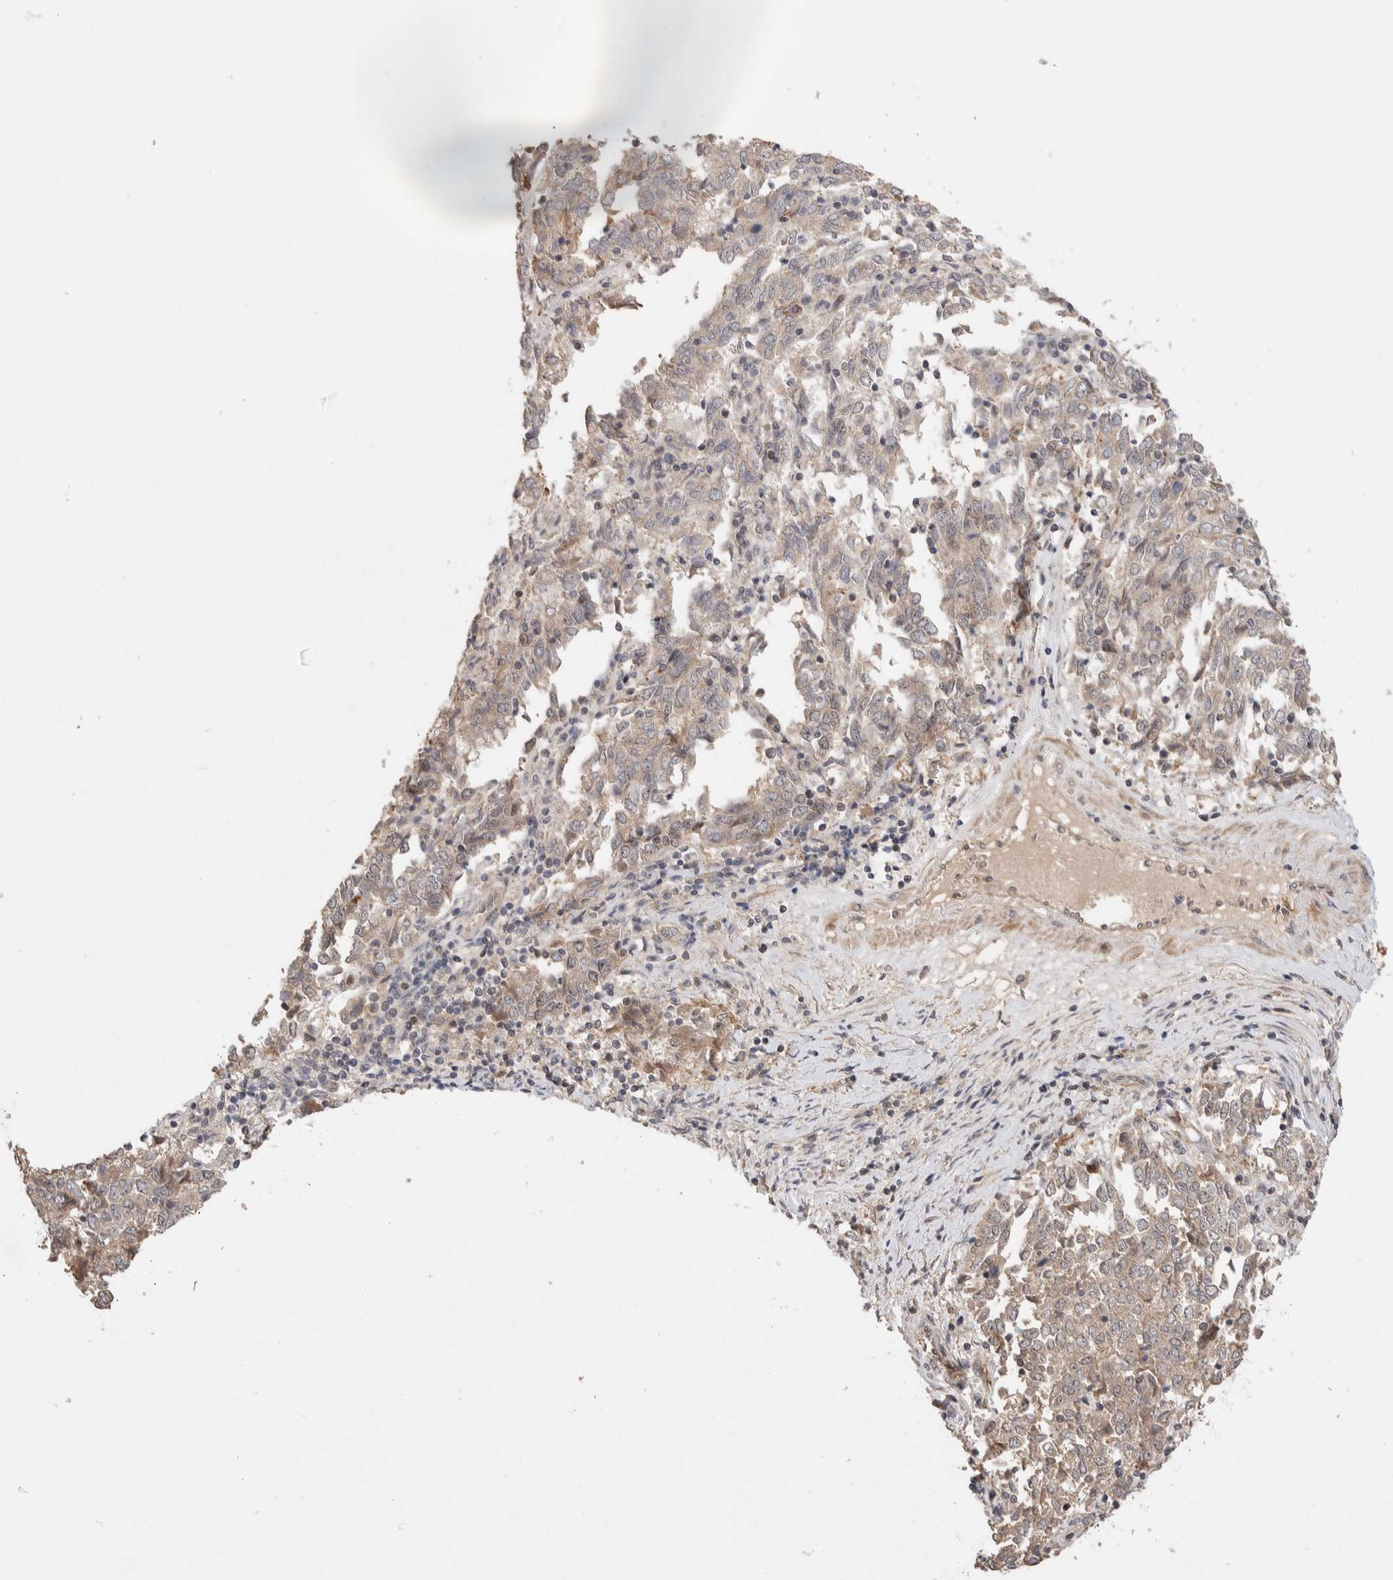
{"staining": {"intensity": "weak", "quantity": ">75%", "location": "cytoplasmic/membranous"}, "tissue": "endometrial cancer", "cell_type": "Tumor cells", "image_type": "cancer", "snomed": [{"axis": "morphology", "description": "Adenocarcinoma, NOS"}, {"axis": "topography", "description": "Endometrium"}], "caption": "Endometrial cancer stained with a brown dye shows weak cytoplasmic/membranous positive expression in about >75% of tumor cells.", "gene": "PRDM15", "patient": {"sex": "female", "age": 80}}